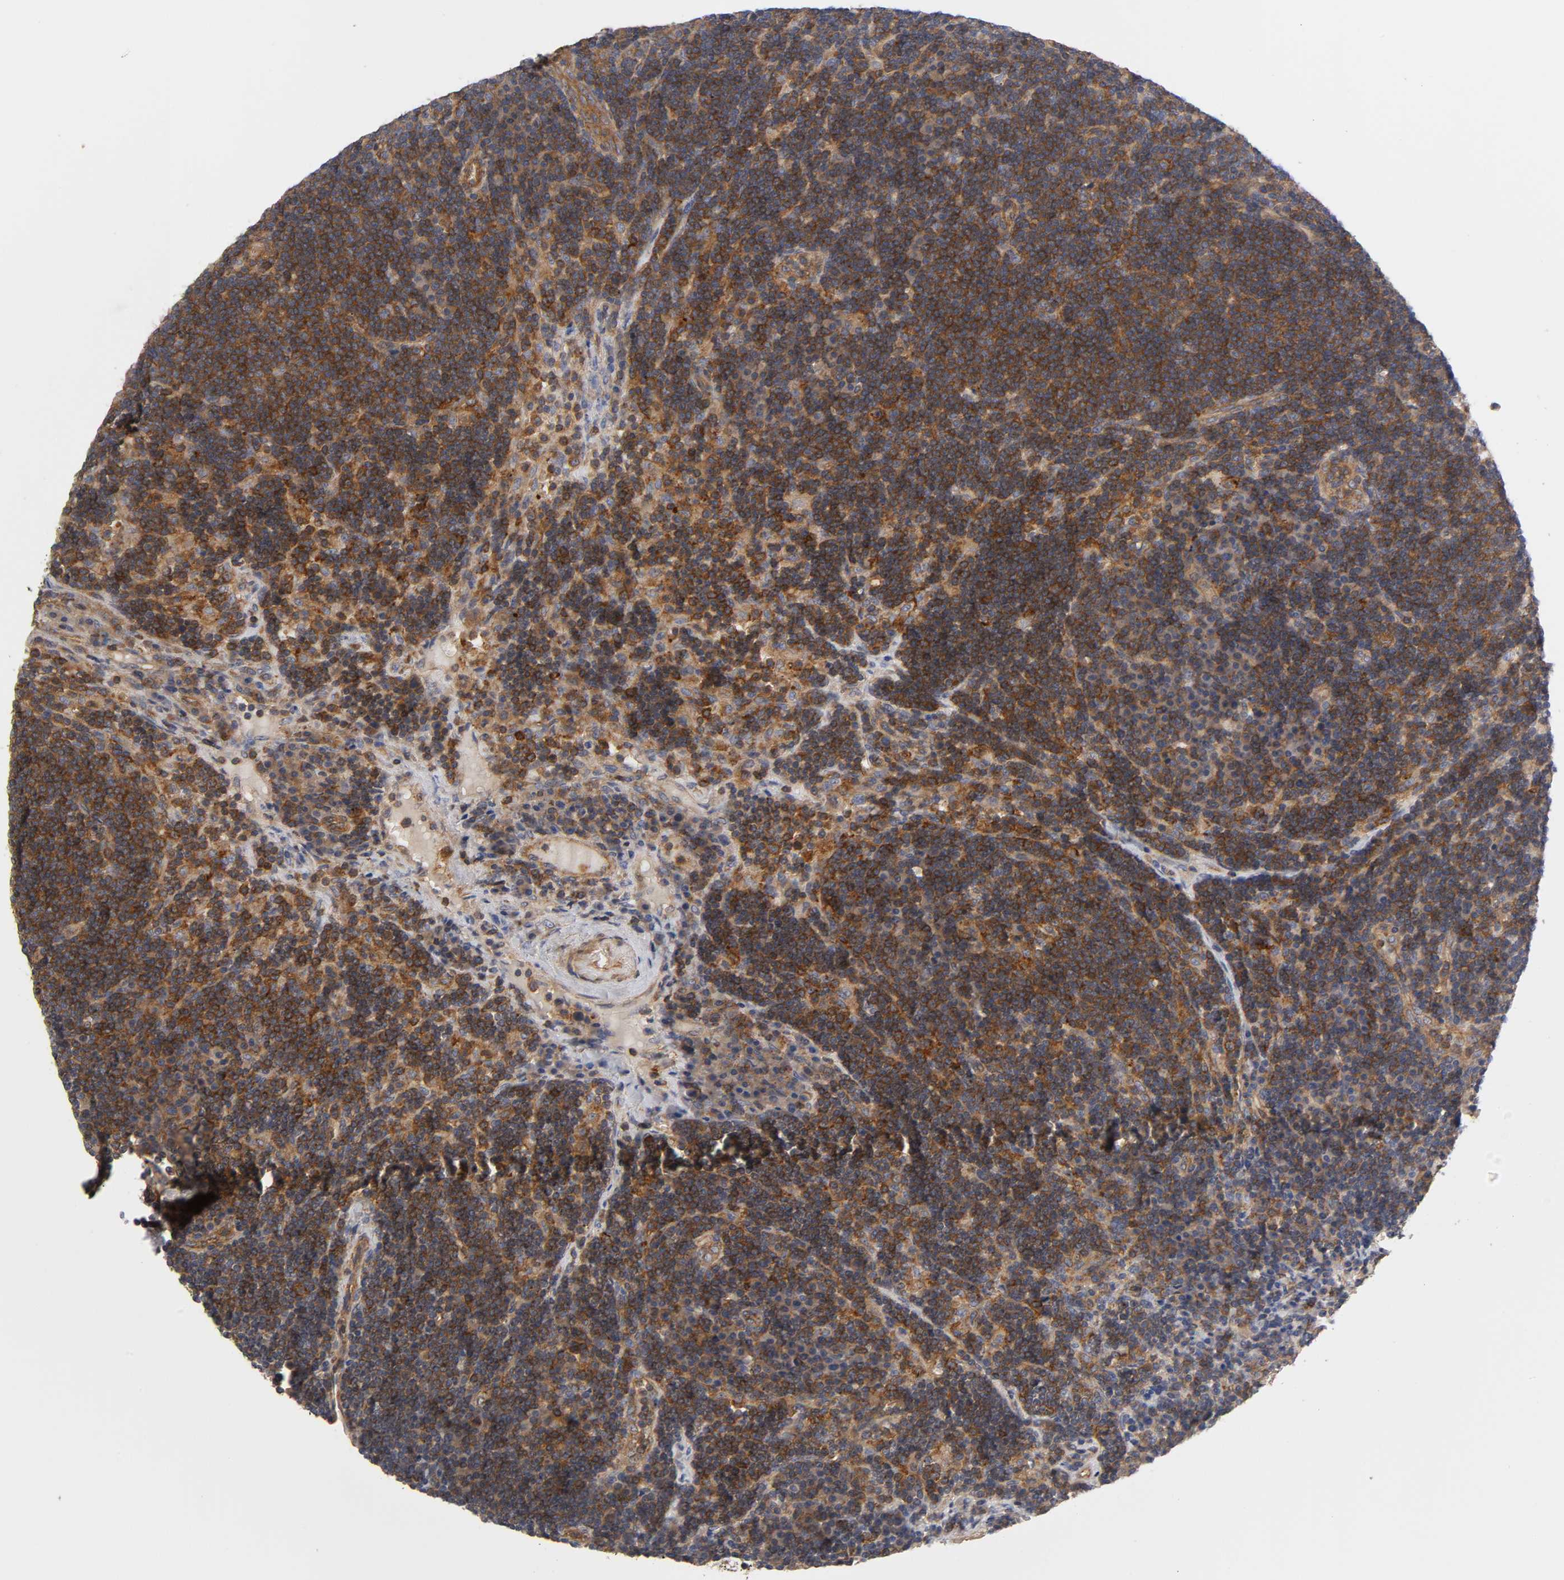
{"staining": {"intensity": "strong", "quantity": ">75%", "location": "cytoplasmic/membranous"}, "tissue": "lymph node", "cell_type": "Germinal center cells", "image_type": "normal", "snomed": [{"axis": "morphology", "description": "Normal tissue, NOS"}, {"axis": "morphology", "description": "Squamous cell carcinoma, metastatic, NOS"}, {"axis": "topography", "description": "Lymph node"}], "caption": "There is high levels of strong cytoplasmic/membranous staining in germinal center cells of unremarkable lymph node, as demonstrated by immunohistochemical staining (brown color).", "gene": "LAMTOR2", "patient": {"sex": "female", "age": 53}}